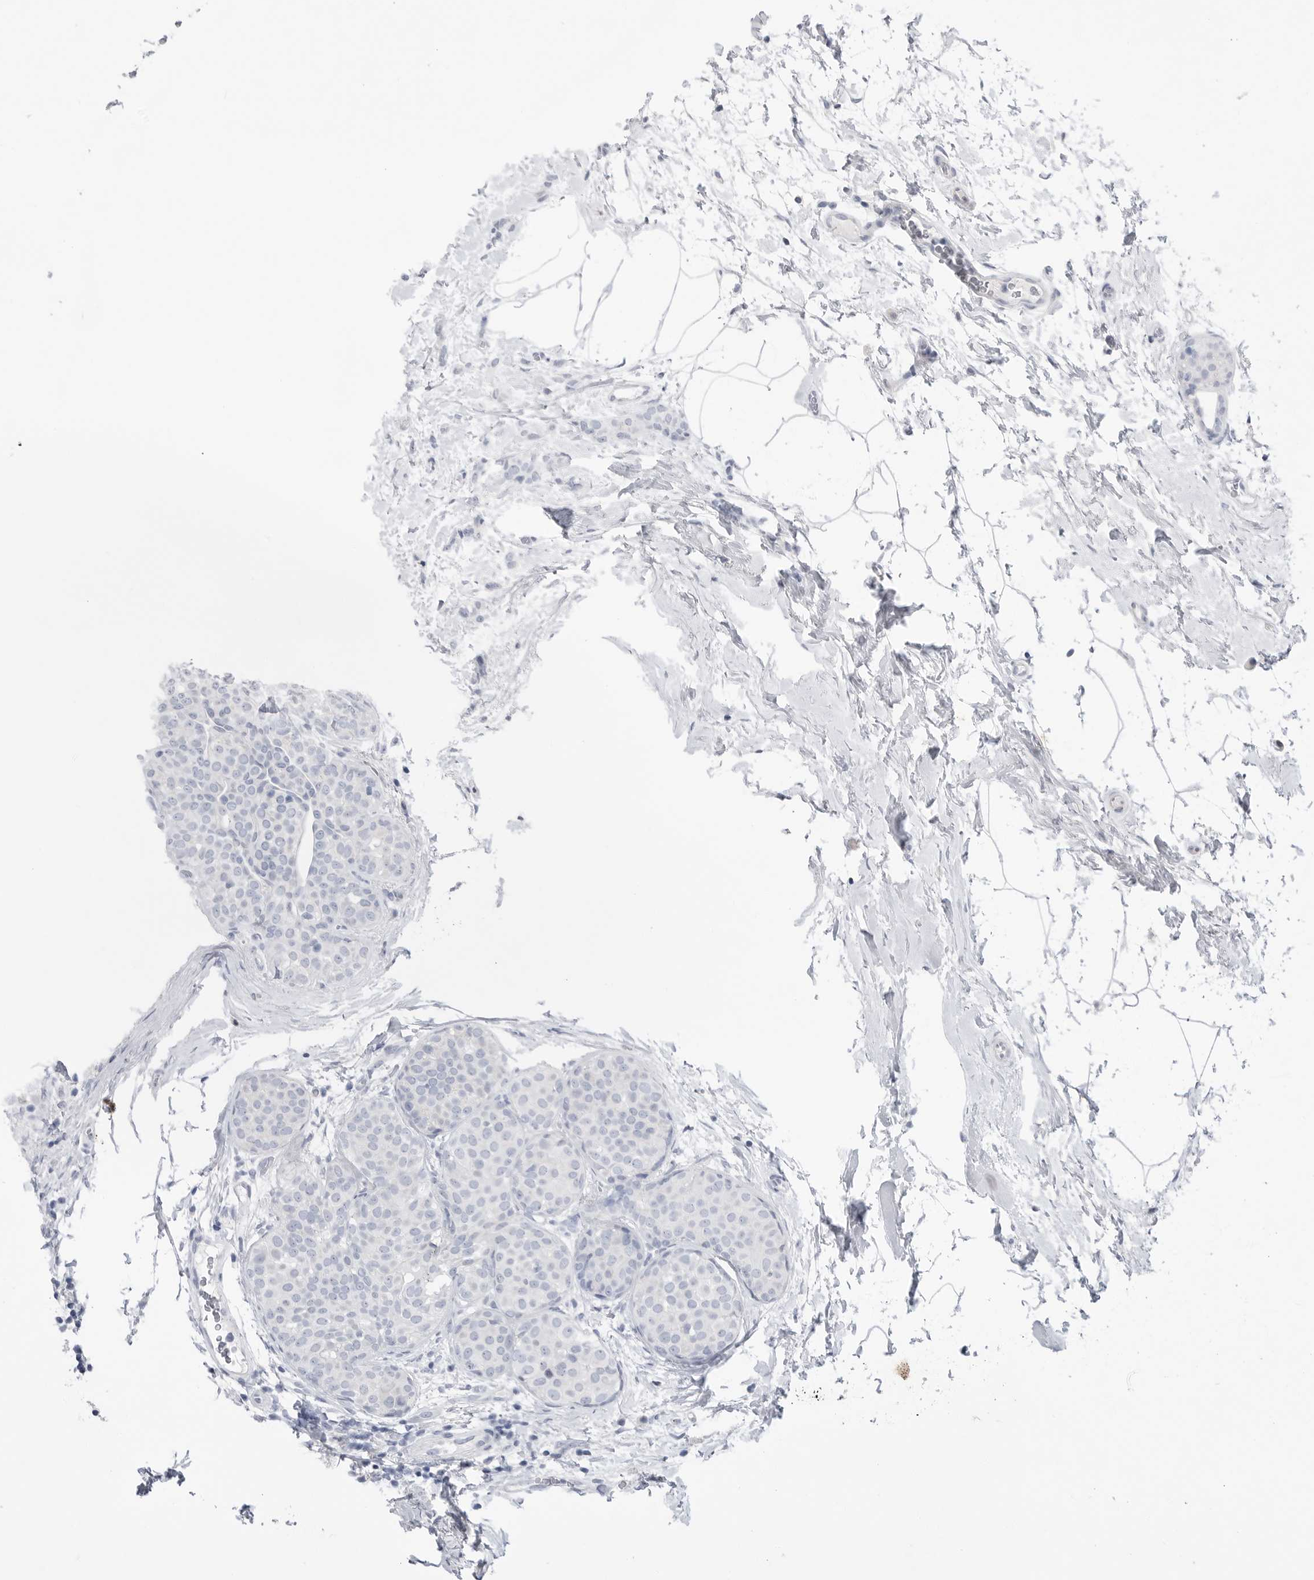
{"staining": {"intensity": "negative", "quantity": "none", "location": "none"}, "tissue": "breast cancer", "cell_type": "Tumor cells", "image_type": "cancer", "snomed": [{"axis": "morphology", "description": "Lobular carcinoma, in situ"}, {"axis": "morphology", "description": "Lobular carcinoma"}, {"axis": "topography", "description": "Breast"}], "caption": "Immunohistochemistry (IHC) of lobular carcinoma in situ (breast) displays no staining in tumor cells.", "gene": "ABHD12", "patient": {"sex": "female", "age": 41}}